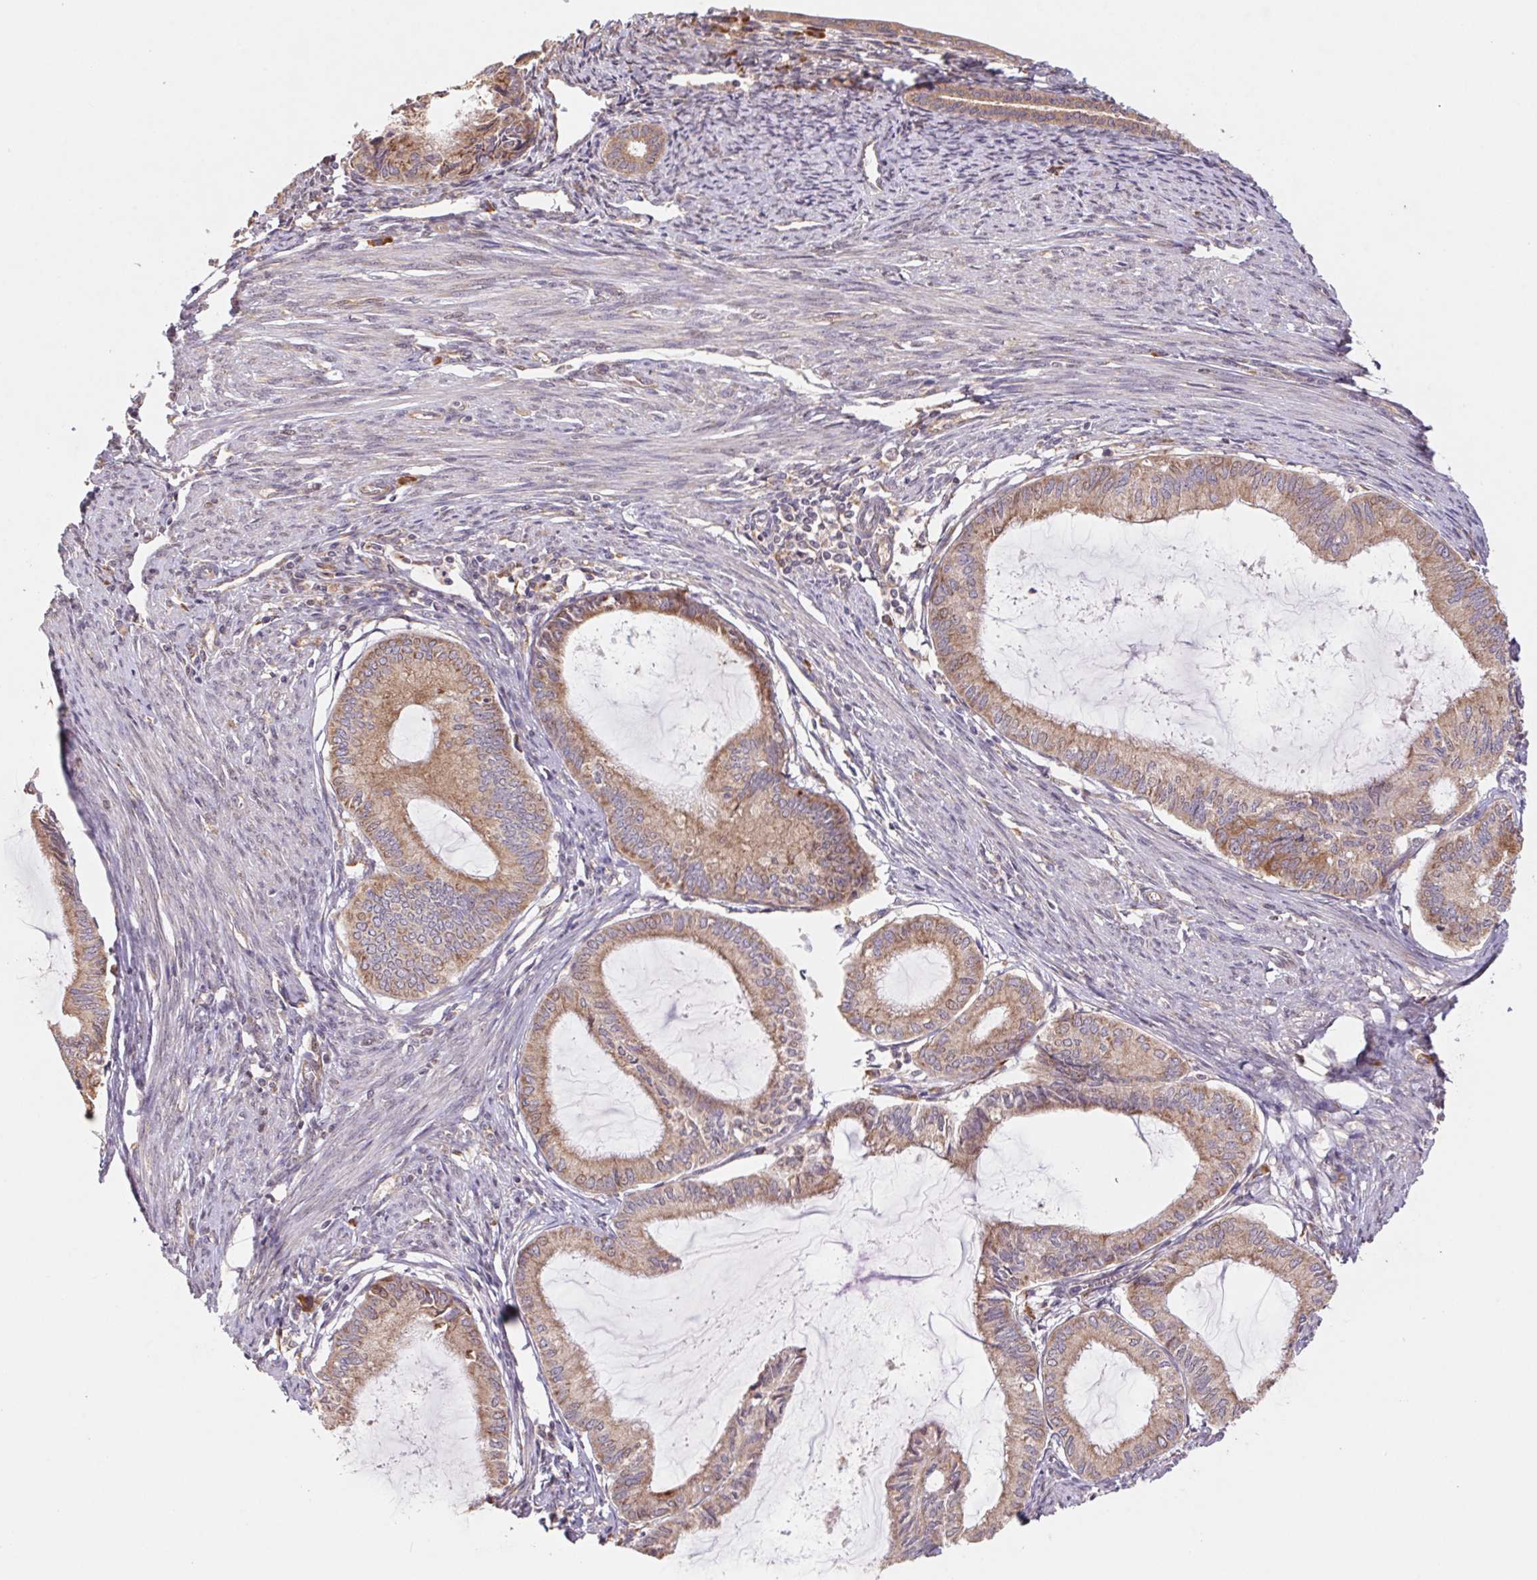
{"staining": {"intensity": "moderate", "quantity": ">75%", "location": "cytoplasmic/membranous"}, "tissue": "endometrial cancer", "cell_type": "Tumor cells", "image_type": "cancer", "snomed": [{"axis": "morphology", "description": "Adenocarcinoma, NOS"}, {"axis": "topography", "description": "Endometrium"}], "caption": "Immunohistochemical staining of endometrial adenocarcinoma demonstrates moderate cytoplasmic/membranous protein expression in approximately >75% of tumor cells.", "gene": "RPL27A", "patient": {"sex": "female", "age": 86}}